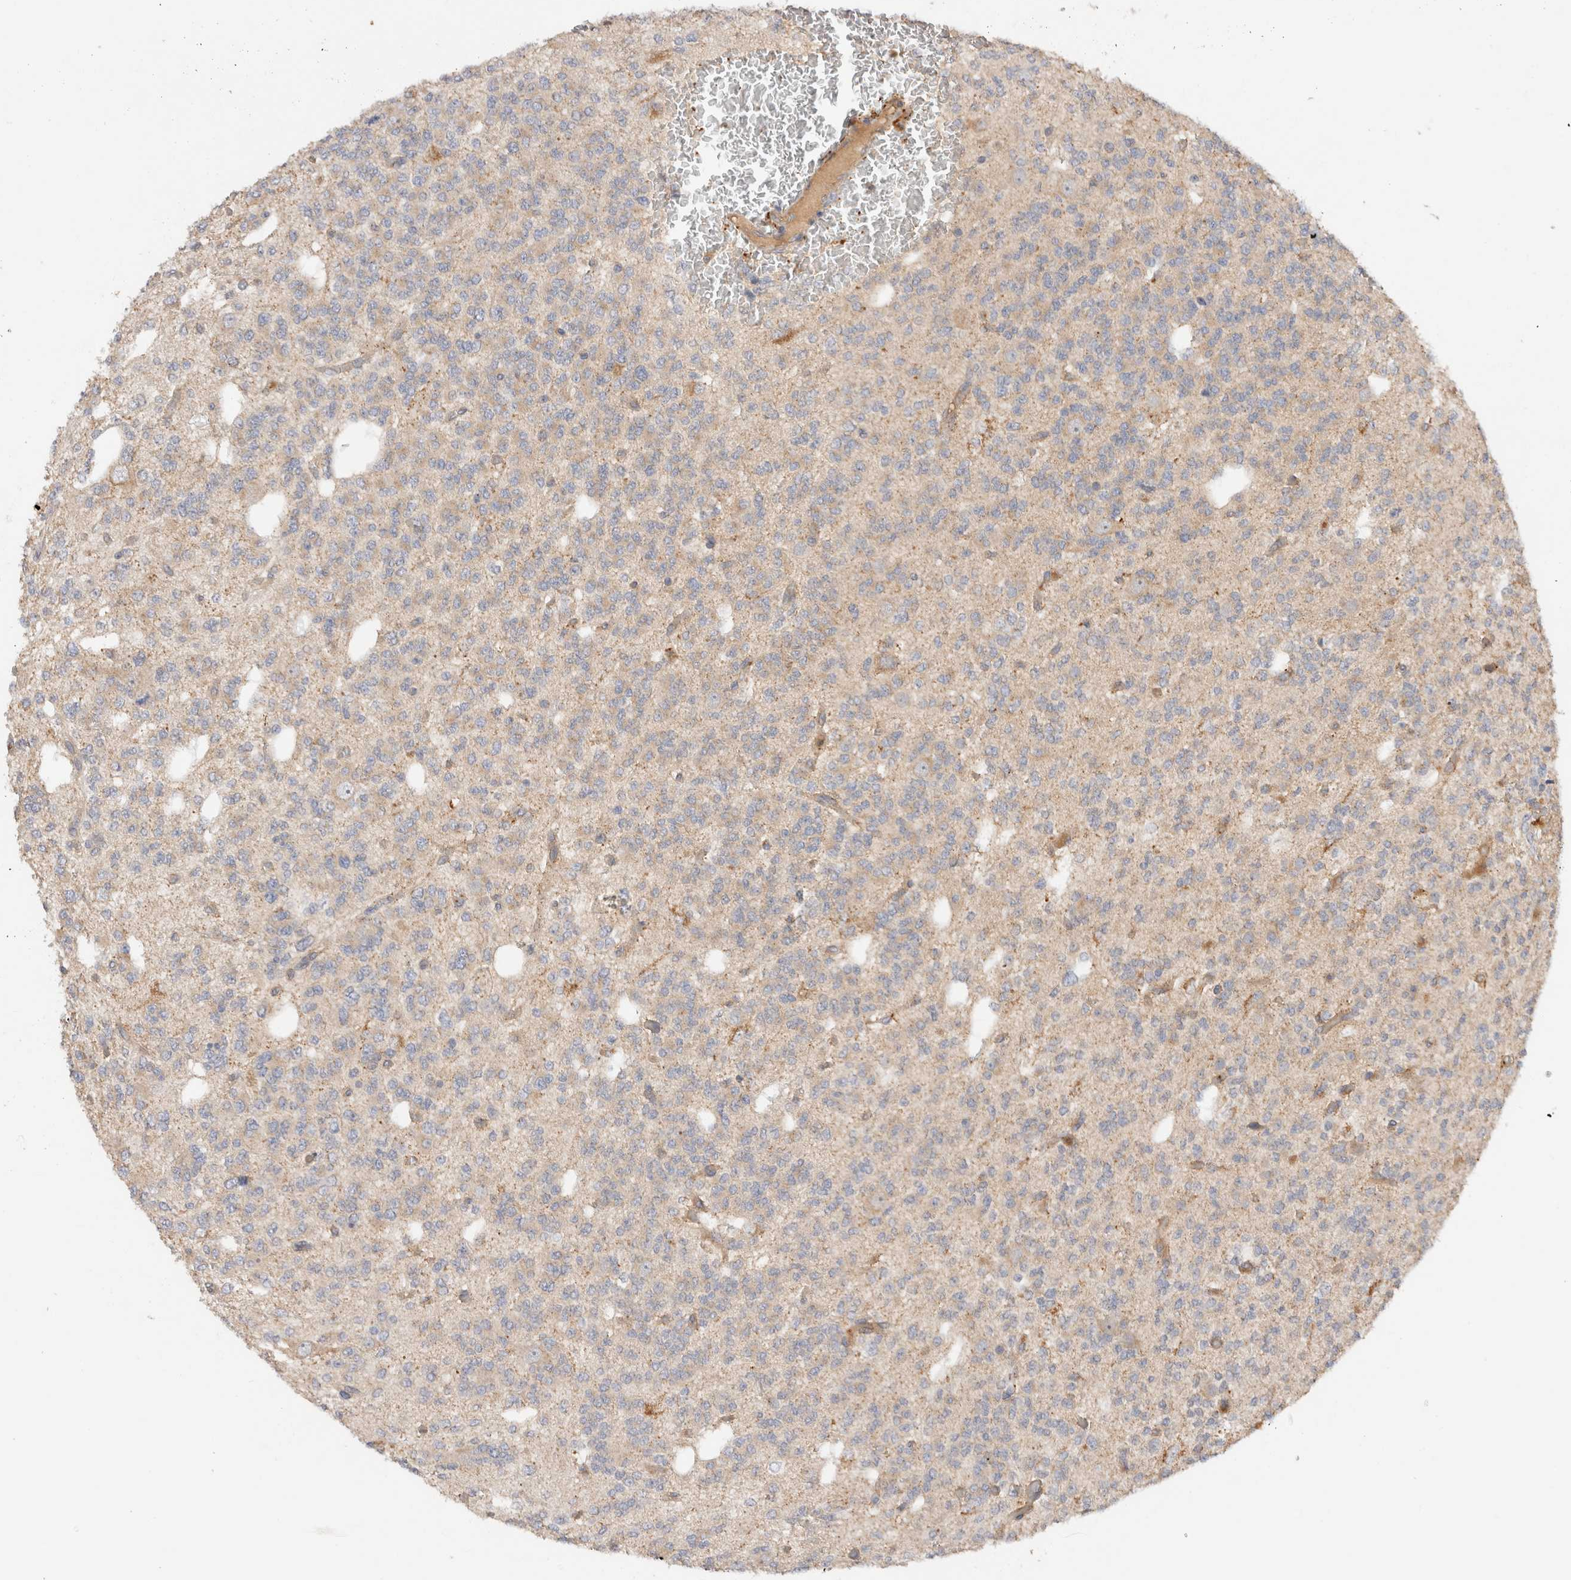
{"staining": {"intensity": "weak", "quantity": "<25%", "location": "cytoplasmic/membranous"}, "tissue": "glioma", "cell_type": "Tumor cells", "image_type": "cancer", "snomed": [{"axis": "morphology", "description": "Glioma, malignant, Low grade"}, {"axis": "topography", "description": "Brain"}], "caption": "IHC histopathology image of human glioma stained for a protein (brown), which displays no staining in tumor cells.", "gene": "SGK3", "patient": {"sex": "male", "age": 38}}